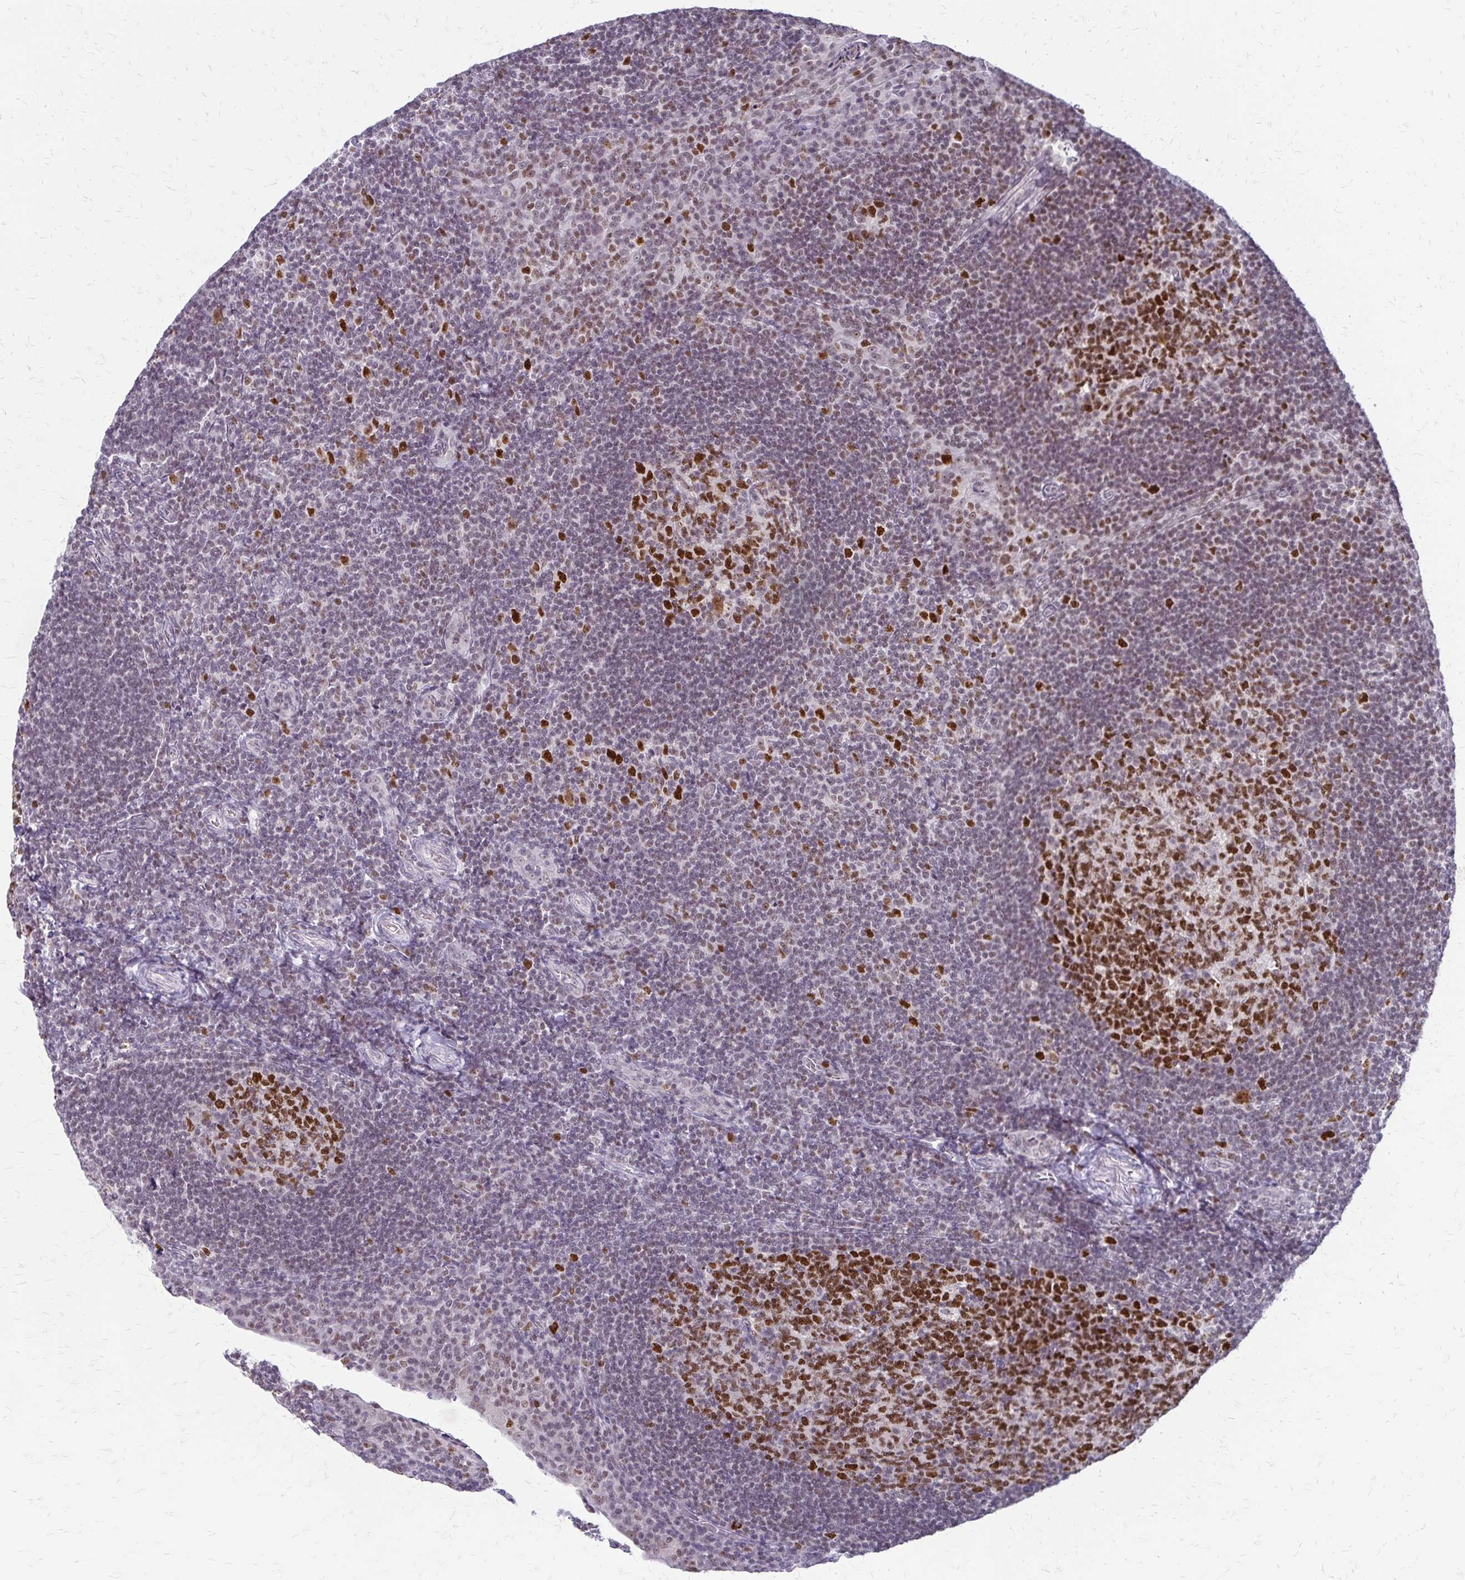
{"staining": {"intensity": "strong", "quantity": ">75%", "location": "nuclear"}, "tissue": "tonsil", "cell_type": "Germinal center cells", "image_type": "normal", "snomed": [{"axis": "morphology", "description": "Normal tissue, NOS"}, {"axis": "topography", "description": "Tonsil"}], "caption": "Tonsil stained with immunohistochemistry reveals strong nuclear positivity in about >75% of germinal center cells. The protein of interest is shown in brown color, while the nuclei are stained blue.", "gene": "EED", "patient": {"sex": "male", "age": 17}}